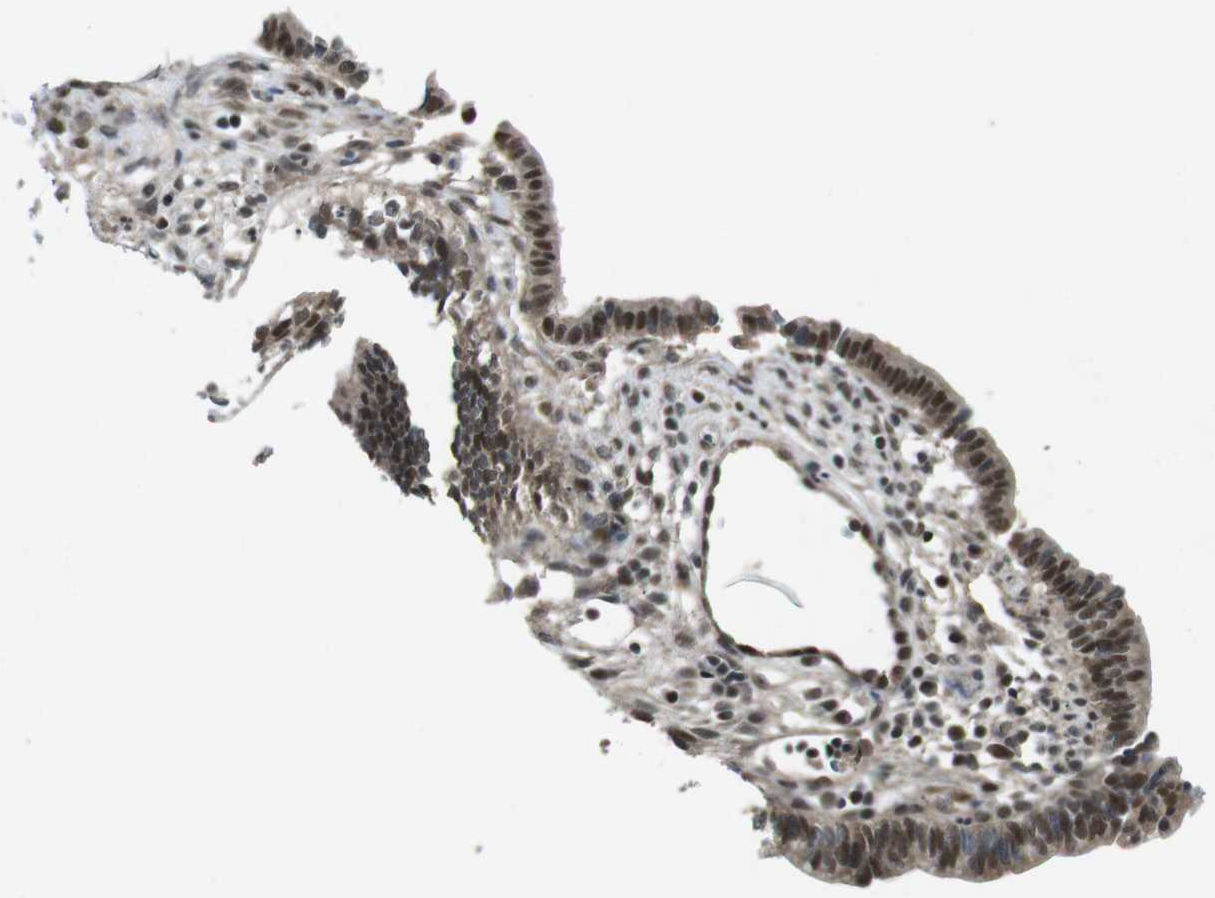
{"staining": {"intensity": "strong", "quantity": ">75%", "location": "nuclear"}, "tissue": "cervical cancer", "cell_type": "Tumor cells", "image_type": "cancer", "snomed": [{"axis": "morphology", "description": "Adenocarcinoma, NOS"}, {"axis": "topography", "description": "Cervix"}], "caption": "Immunohistochemical staining of human cervical adenocarcinoma reveals high levels of strong nuclear protein positivity in approximately >75% of tumor cells.", "gene": "MAPKAPK5", "patient": {"sex": "female", "age": 44}}